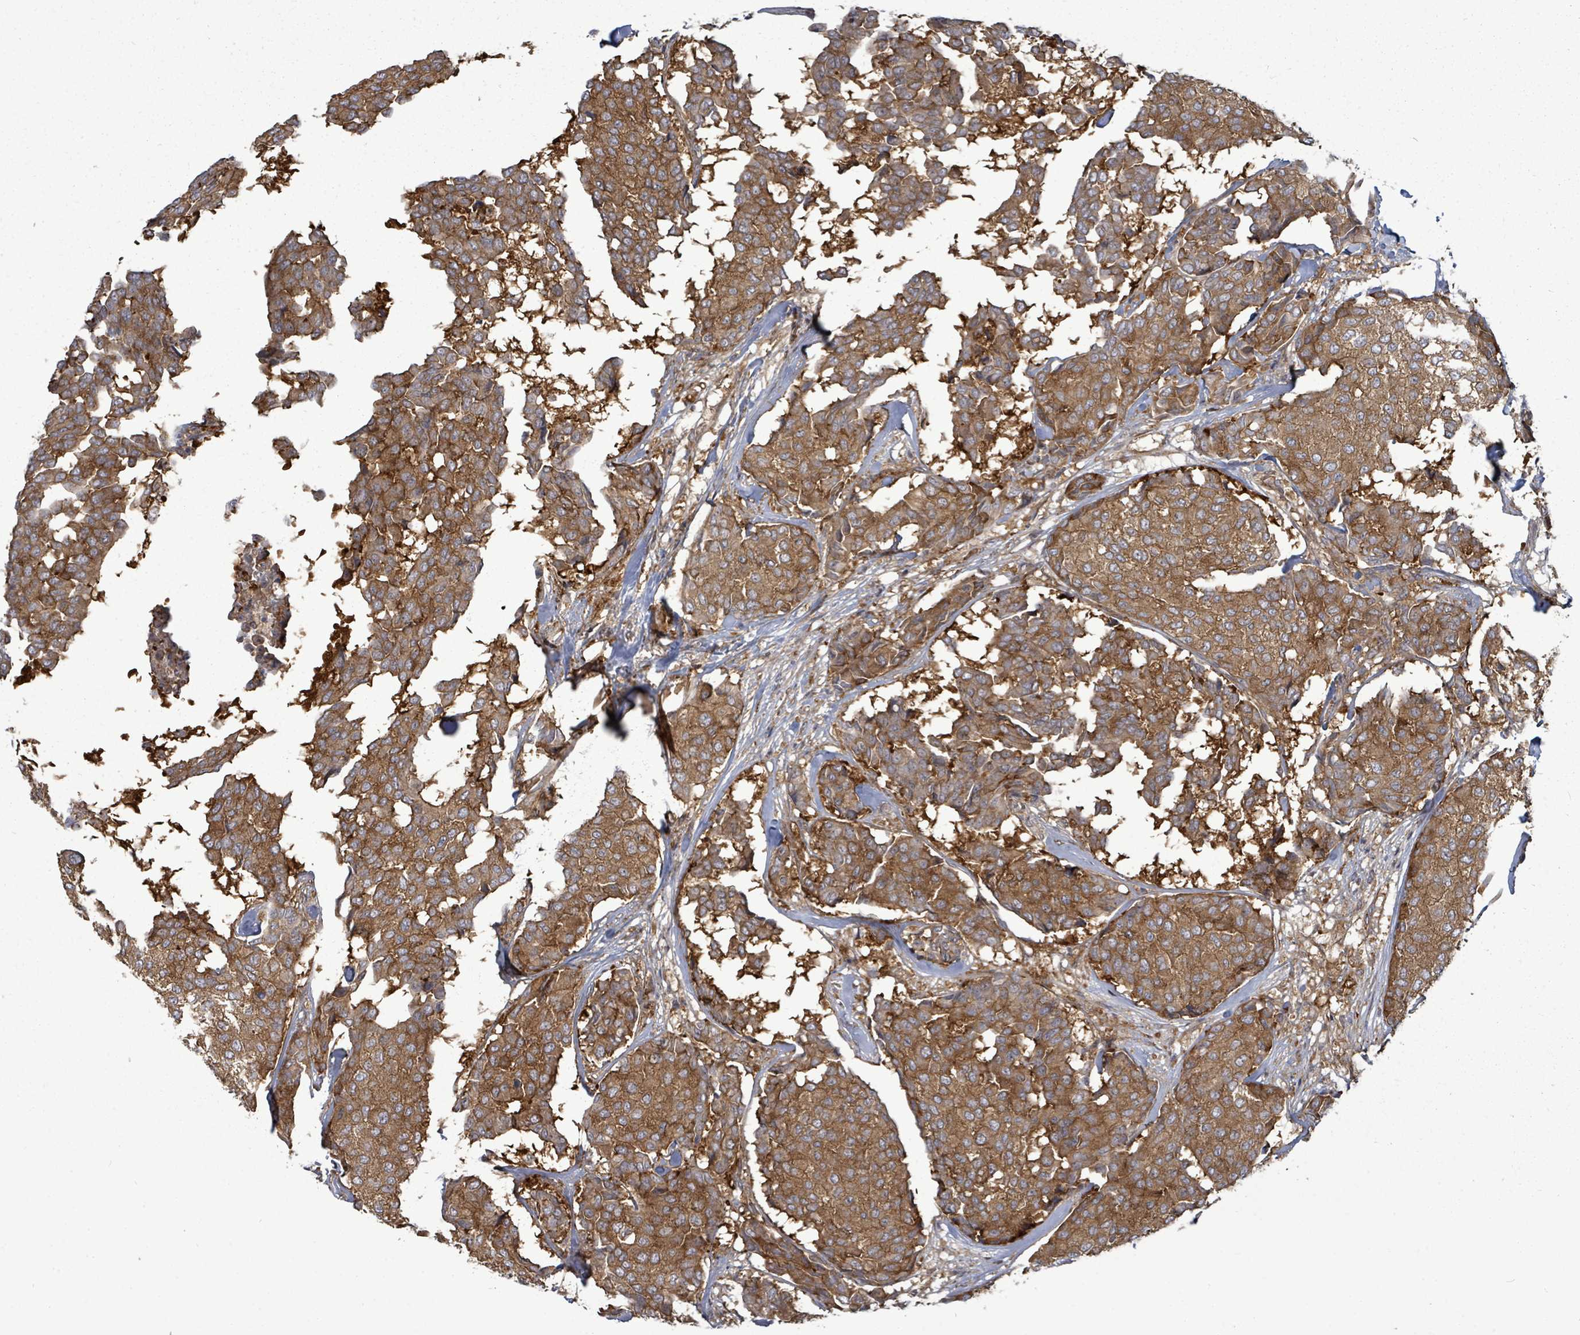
{"staining": {"intensity": "strong", "quantity": ">75%", "location": "cytoplasmic/membranous"}, "tissue": "breast cancer", "cell_type": "Tumor cells", "image_type": "cancer", "snomed": [{"axis": "morphology", "description": "Duct carcinoma"}, {"axis": "topography", "description": "Breast"}], "caption": "An immunohistochemistry image of tumor tissue is shown. Protein staining in brown labels strong cytoplasmic/membranous positivity in breast cancer within tumor cells.", "gene": "EIF3C", "patient": {"sex": "female", "age": 75}}